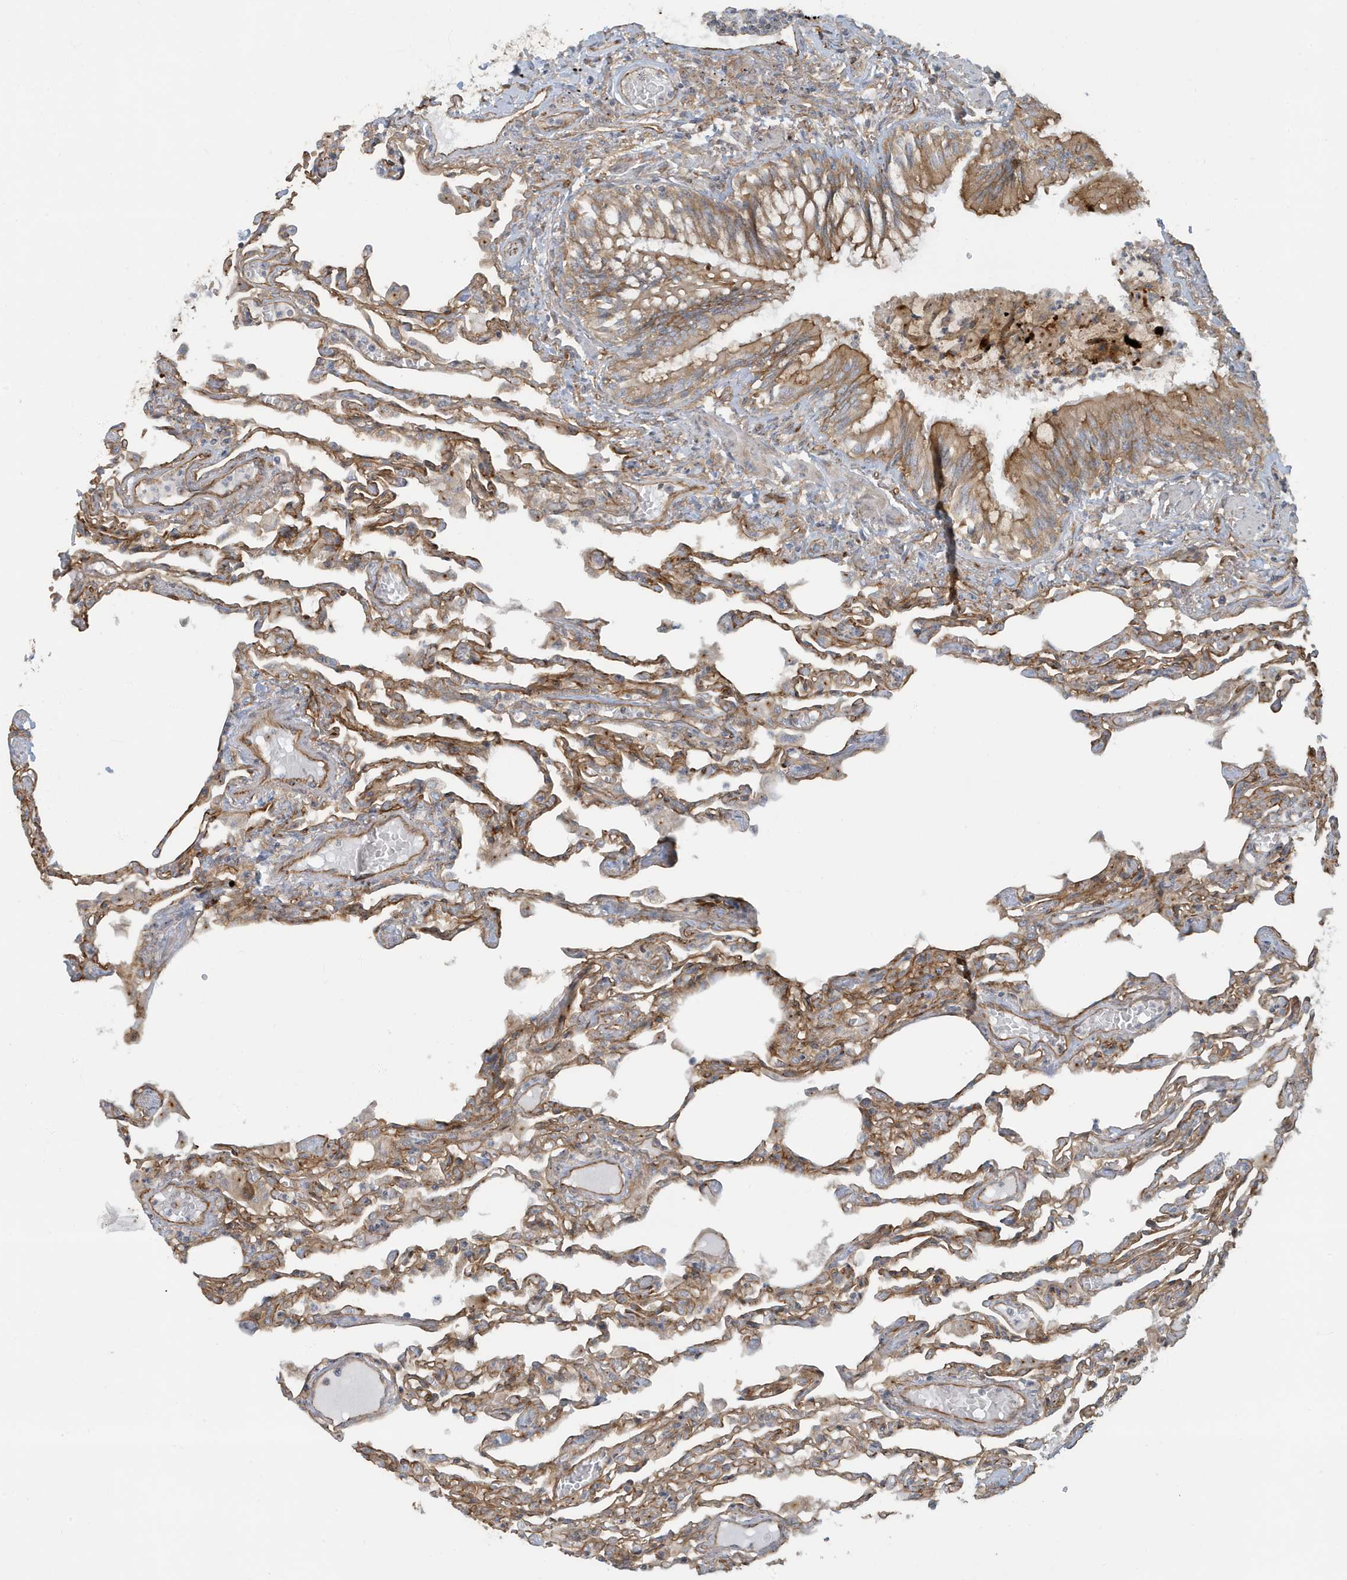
{"staining": {"intensity": "moderate", "quantity": "25%-75%", "location": "cytoplasmic/membranous"}, "tissue": "lung", "cell_type": "Alveolar cells", "image_type": "normal", "snomed": [{"axis": "morphology", "description": "Normal tissue, NOS"}, {"axis": "topography", "description": "Bronchus"}, {"axis": "topography", "description": "Lung"}], "caption": "The immunohistochemical stain shows moderate cytoplasmic/membranous staining in alveolar cells of normal lung.", "gene": "ATP23", "patient": {"sex": "female", "age": 49}}